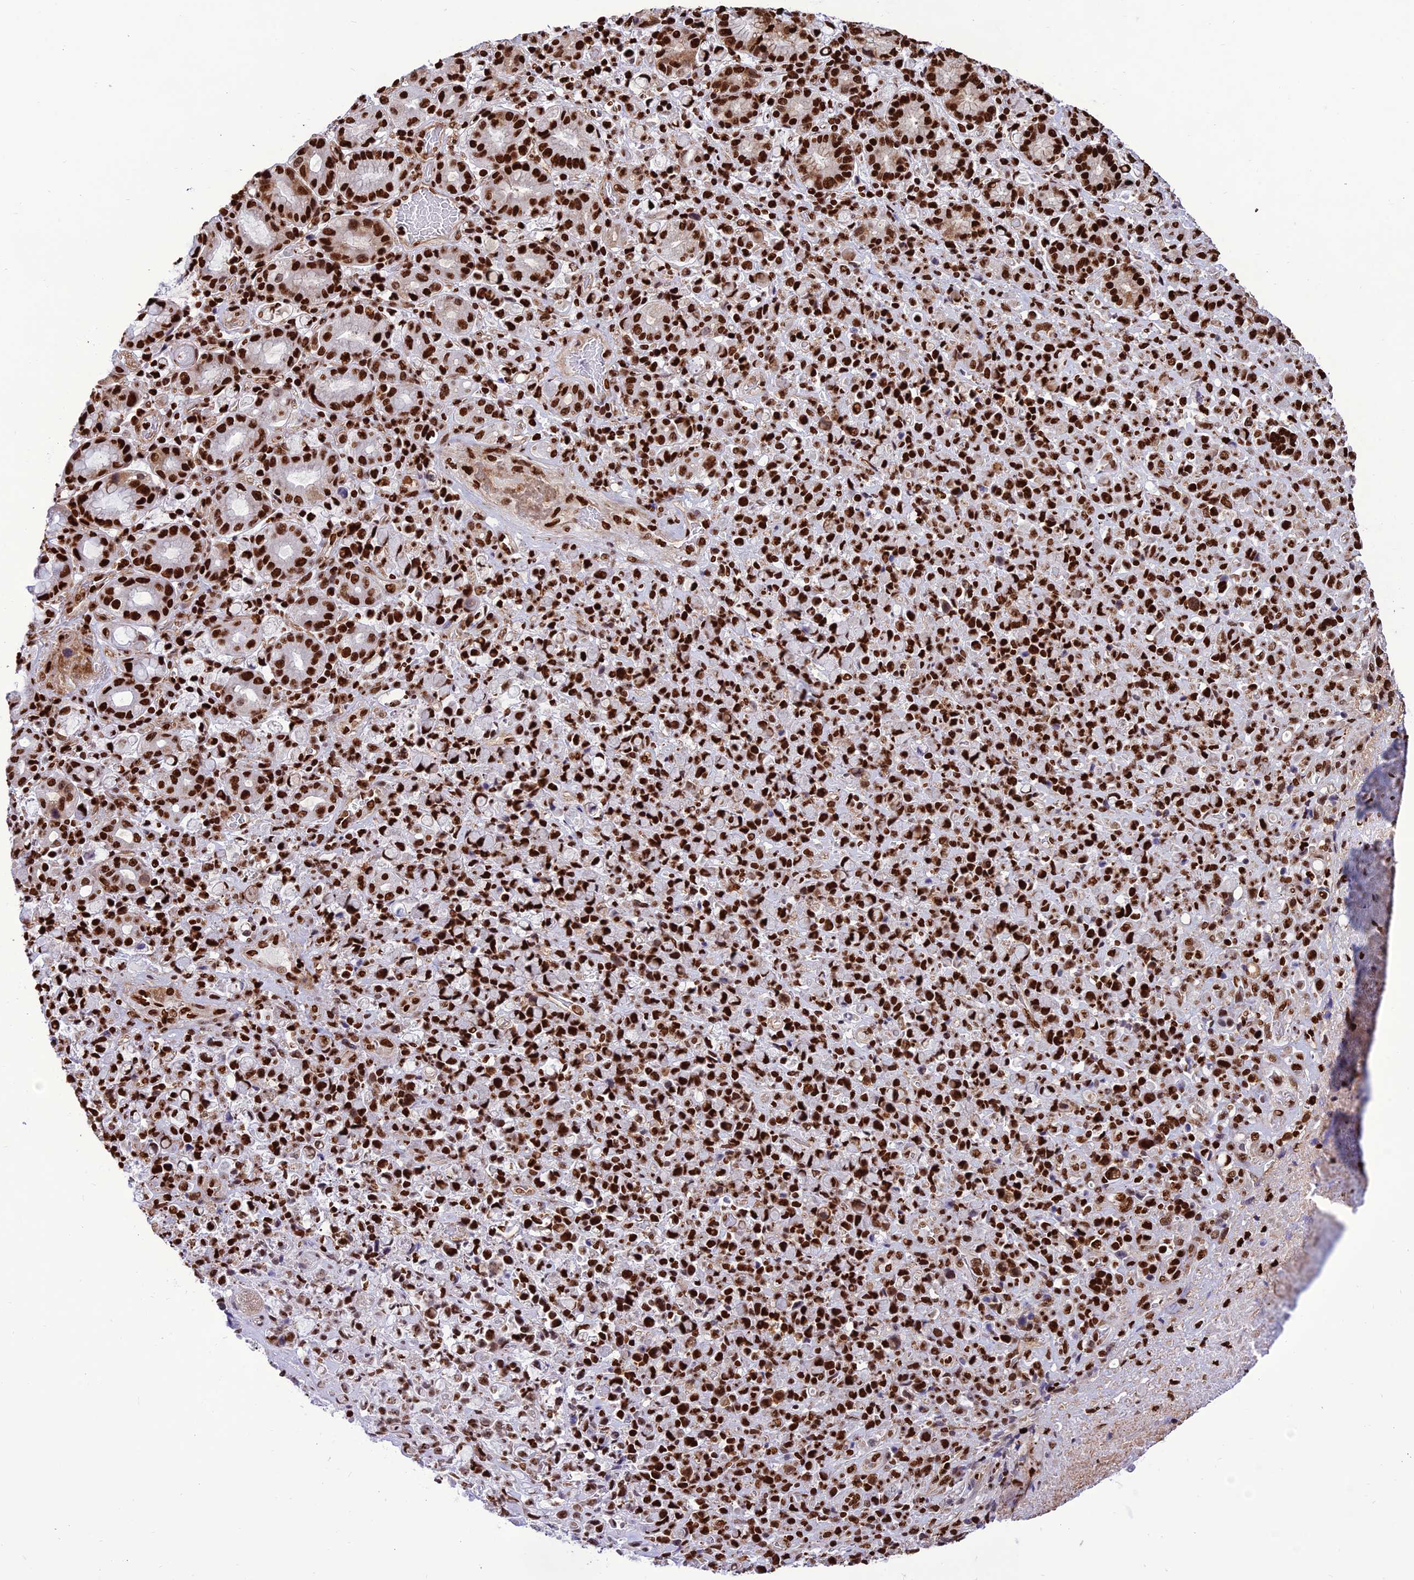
{"staining": {"intensity": "strong", "quantity": ">75%", "location": "nuclear"}, "tissue": "stomach cancer", "cell_type": "Tumor cells", "image_type": "cancer", "snomed": [{"axis": "morphology", "description": "Normal tissue, NOS"}, {"axis": "morphology", "description": "Adenocarcinoma, NOS"}, {"axis": "topography", "description": "Stomach"}], "caption": "A high amount of strong nuclear expression is identified in approximately >75% of tumor cells in stomach cancer tissue.", "gene": "INO80E", "patient": {"sex": "female", "age": 79}}